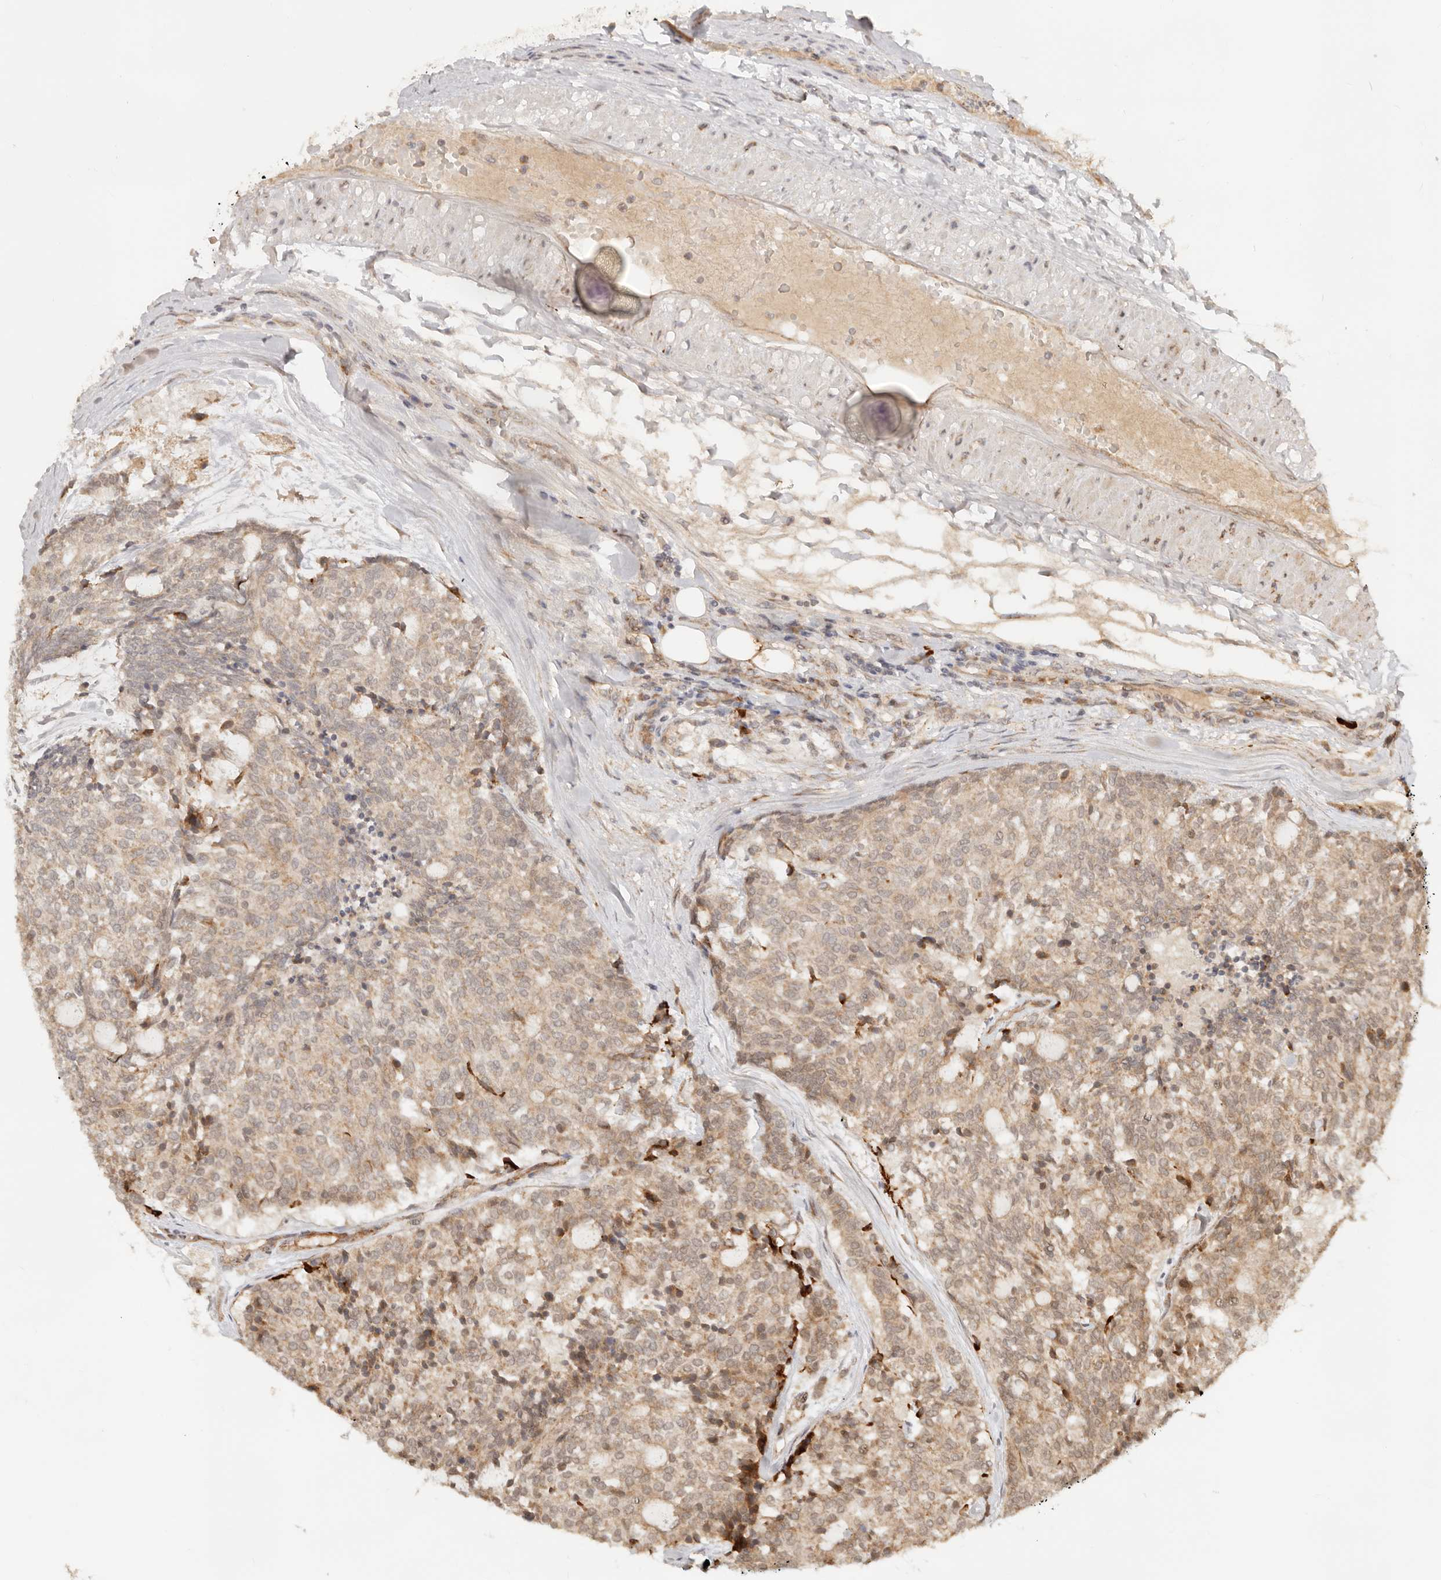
{"staining": {"intensity": "weak", "quantity": ">75%", "location": "cytoplasmic/membranous"}, "tissue": "carcinoid", "cell_type": "Tumor cells", "image_type": "cancer", "snomed": [{"axis": "morphology", "description": "Carcinoid, malignant, NOS"}, {"axis": "topography", "description": "Pancreas"}], "caption": "Immunohistochemistry (IHC) (DAB (3,3'-diaminobenzidine)) staining of malignant carcinoid demonstrates weak cytoplasmic/membranous protein staining in about >75% of tumor cells.", "gene": "BAALC", "patient": {"sex": "female", "age": 54}}